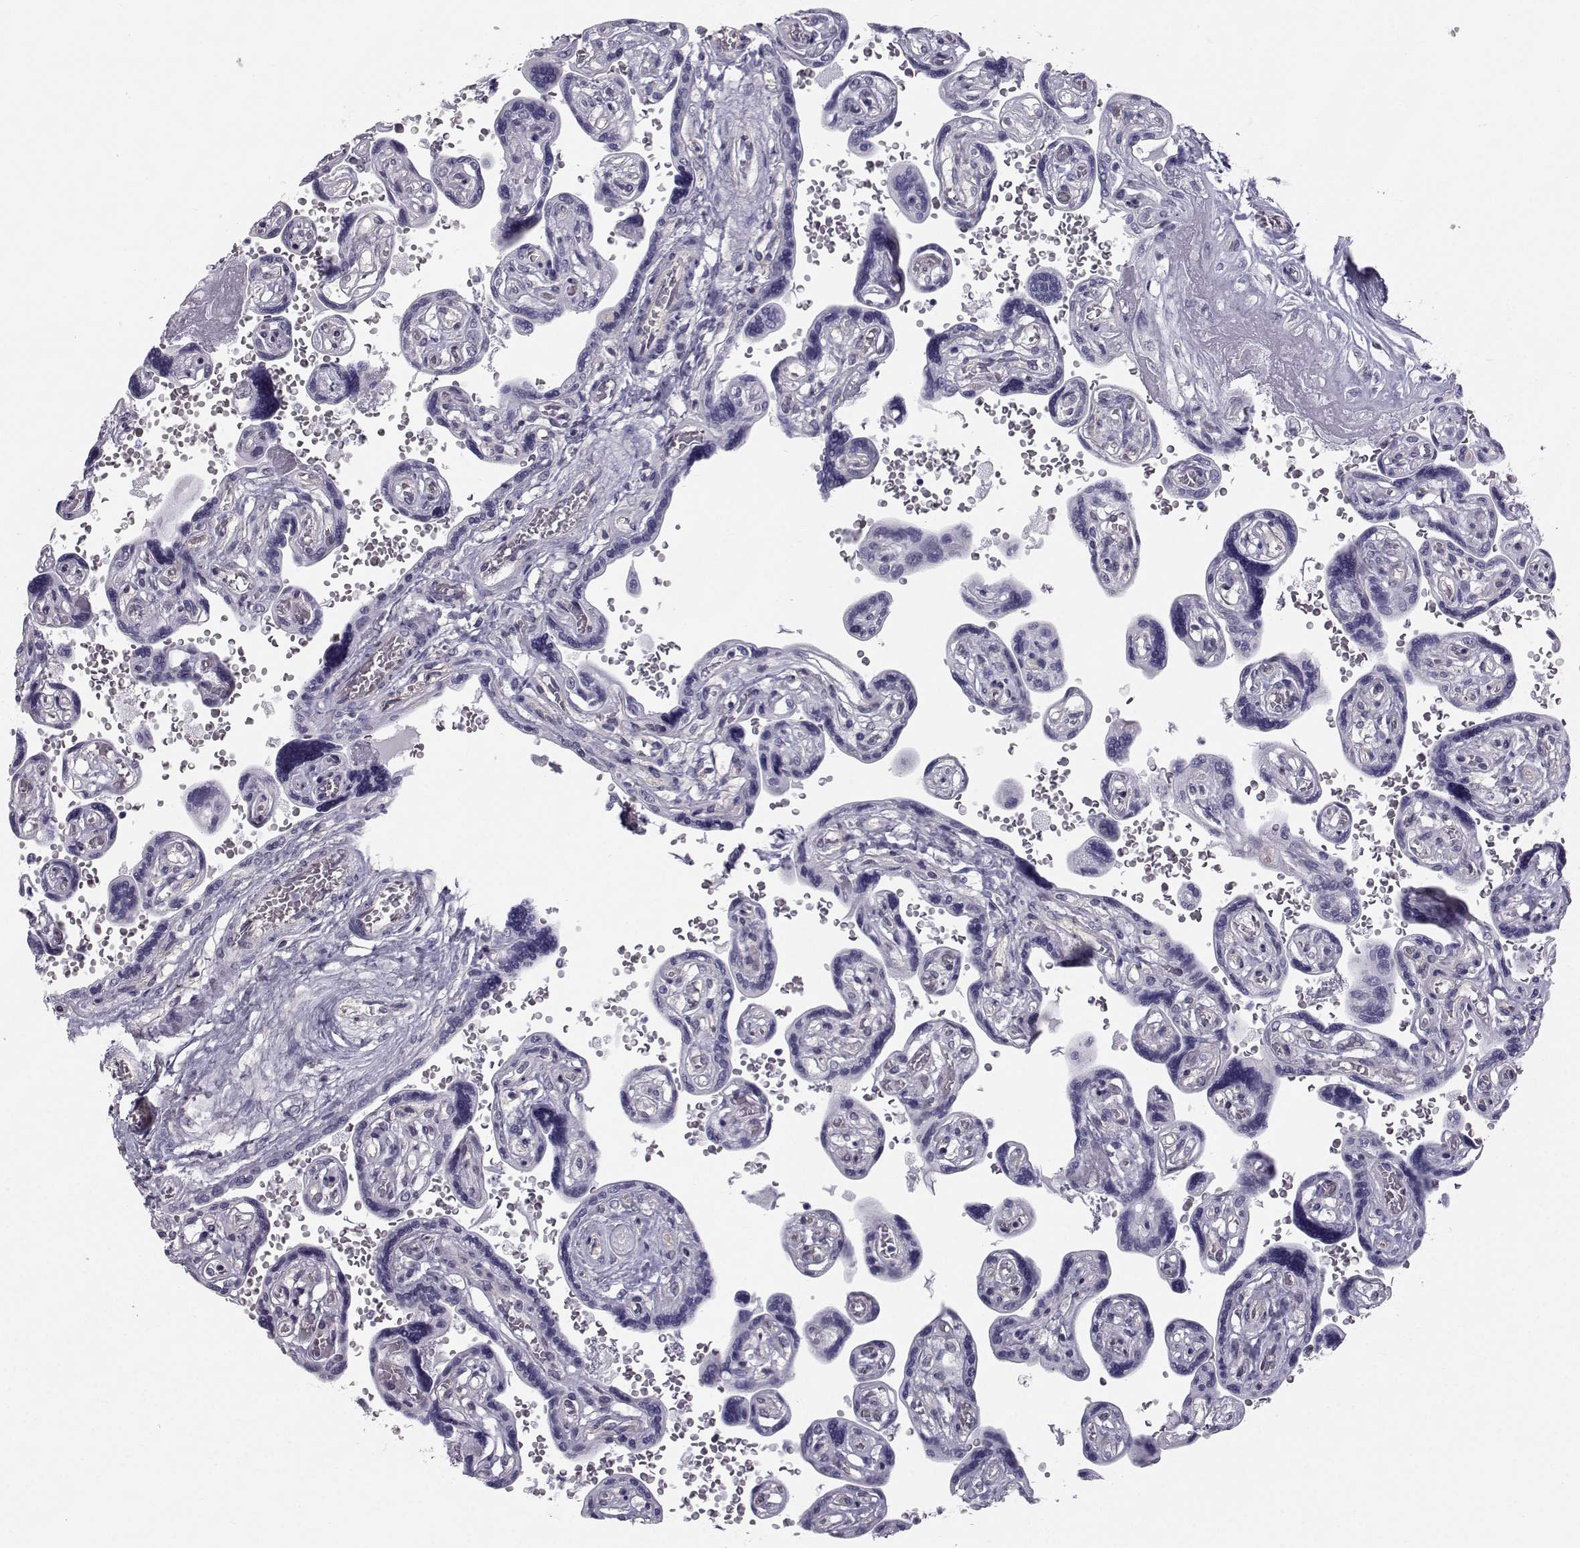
{"staining": {"intensity": "moderate", "quantity": "<25%", "location": "cytoplasmic/membranous"}, "tissue": "placenta", "cell_type": "Decidual cells", "image_type": "normal", "snomed": [{"axis": "morphology", "description": "Normal tissue, NOS"}, {"axis": "topography", "description": "Placenta"}], "caption": "Placenta stained with DAB (3,3'-diaminobenzidine) immunohistochemistry reveals low levels of moderate cytoplasmic/membranous expression in about <25% of decidual cells.", "gene": "SPDYE4", "patient": {"sex": "female", "age": 32}}